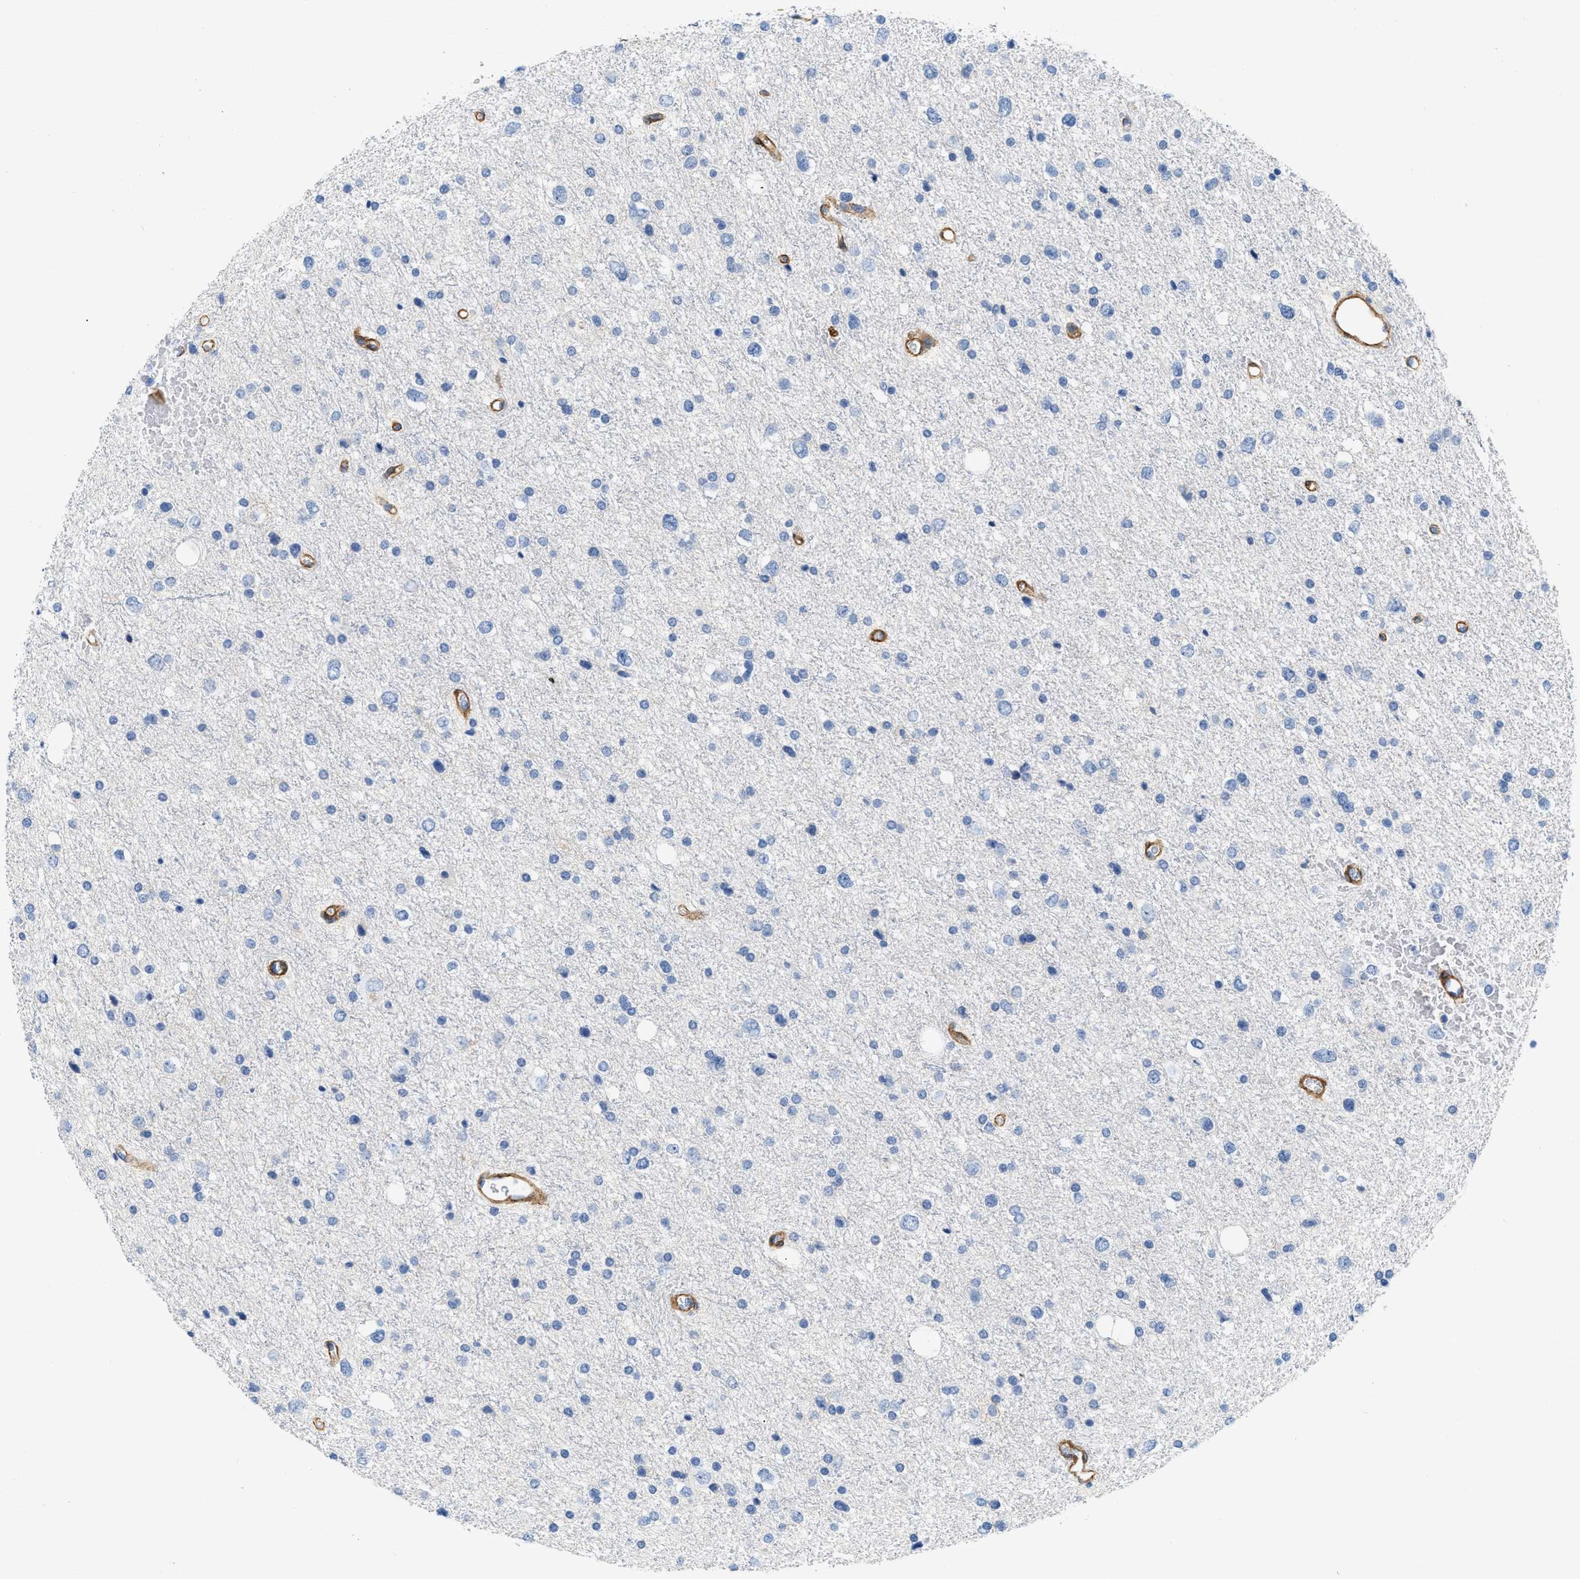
{"staining": {"intensity": "negative", "quantity": "none", "location": "none"}, "tissue": "glioma", "cell_type": "Tumor cells", "image_type": "cancer", "snomed": [{"axis": "morphology", "description": "Glioma, malignant, Low grade"}, {"axis": "topography", "description": "Brain"}], "caption": "Tumor cells show no significant protein positivity in malignant glioma (low-grade).", "gene": "PDGFRB", "patient": {"sex": "female", "age": 37}}